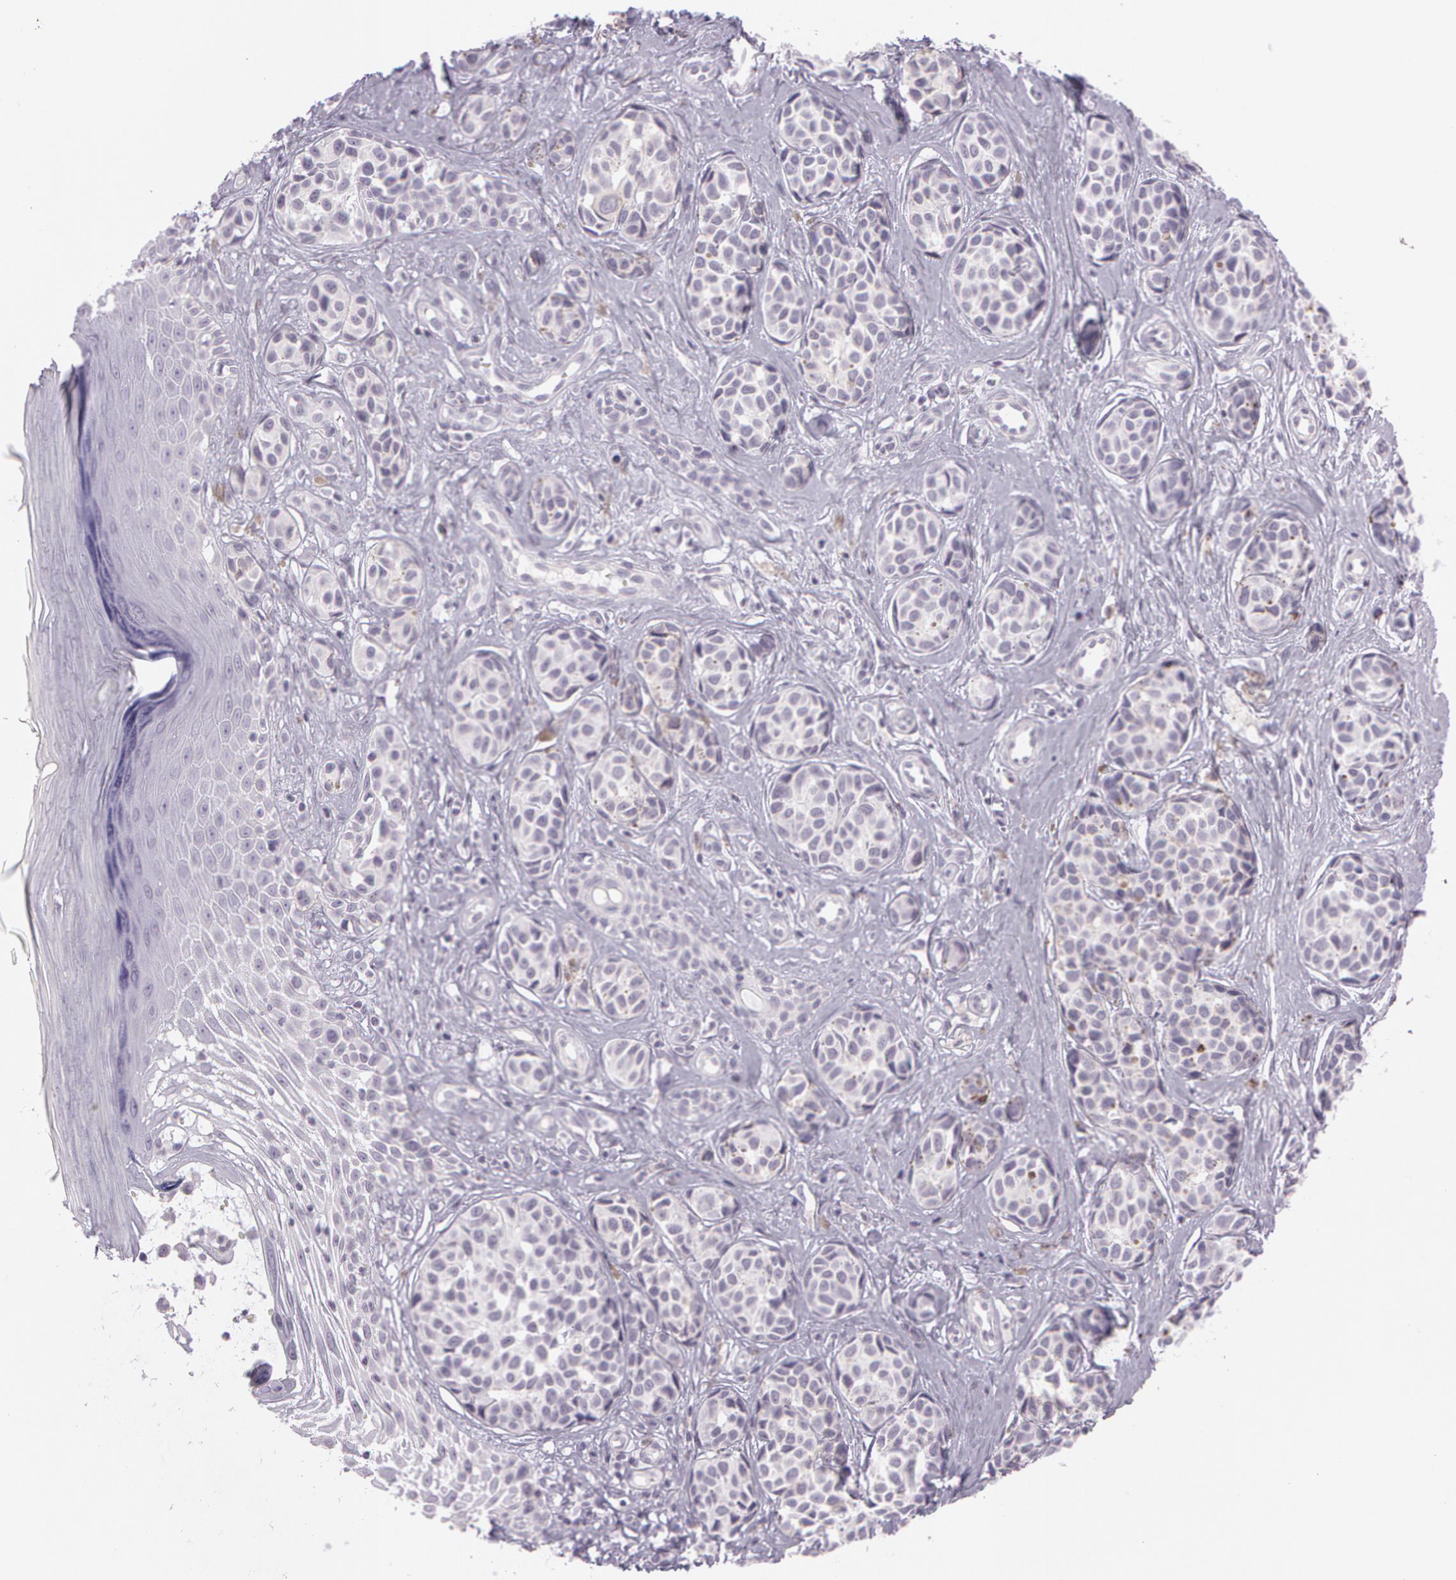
{"staining": {"intensity": "negative", "quantity": "none", "location": "none"}, "tissue": "melanoma", "cell_type": "Tumor cells", "image_type": "cancer", "snomed": [{"axis": "morphology", "description": "Malignant melanoma, NOS"}, {"axis": "topography", "description": "Skin"}], "caption": "Tumor cells are negative for protein expression in human malignant melanoma.", "gene": "OTC", "patient": {"sex": "male", "age": 79}}